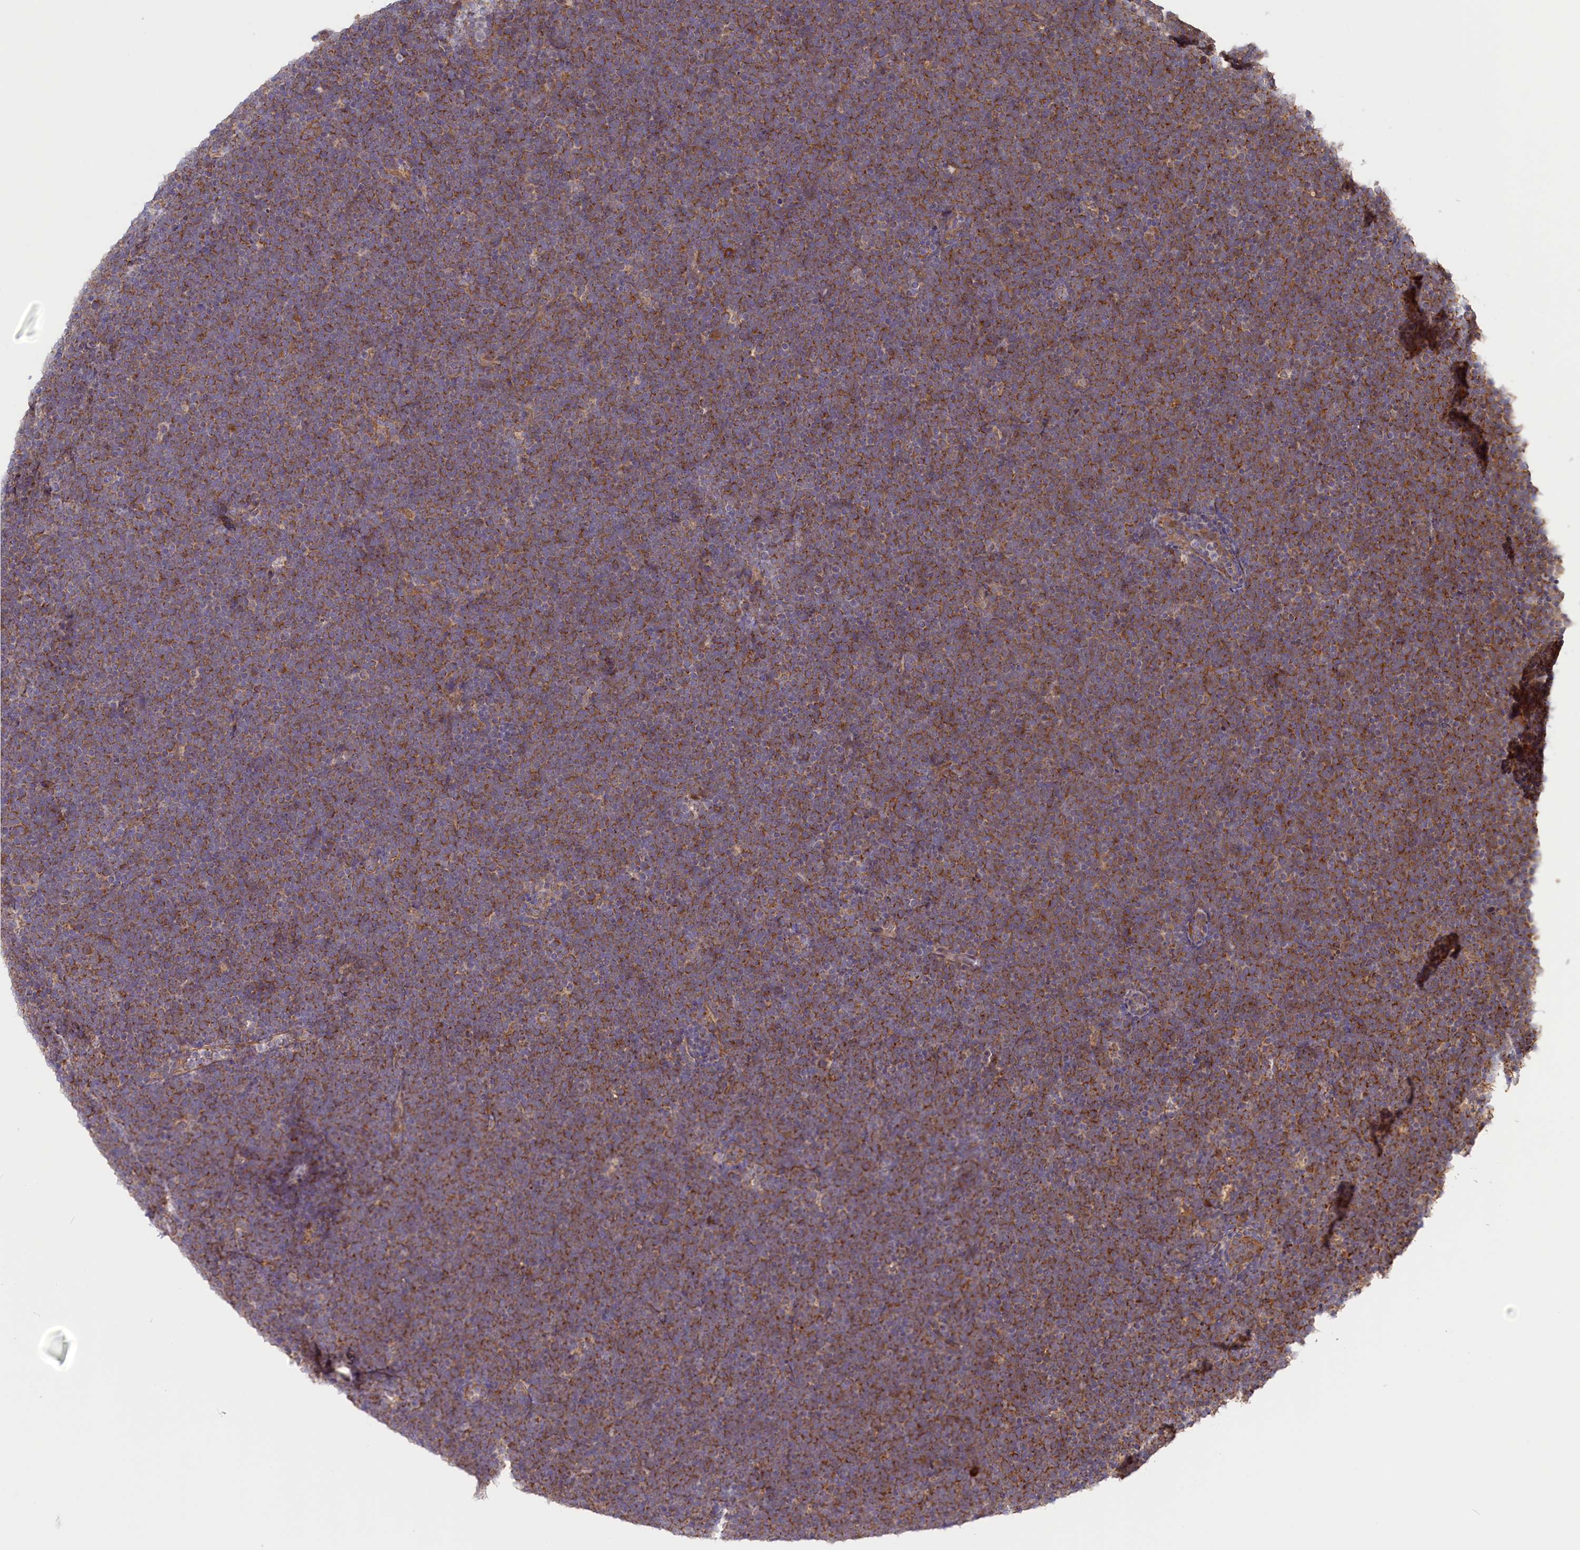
{"staining": {"intensity": "moderate", "quantity": ">75%", "location": "cytoplasmic/membranous"}, "tissue": "lymphoma", "cell_type": "Tumor cells", "image_type": "cancer", "snomed": [{"axis": "morphology", "description": "Malignant lymphoma, non-Hodgkin's type, High grade"}, {"axis": "topography", "description": "Lymph node"}], "caption": "Immunohistochemistry staining of lymphoma, which displays medium levels of moderate cytoplasmic/membranous staining in approximately >75% of tumor cells indicating moderate cytoplasmic/membranous protein positivity. The staining was performed using DAB (3,3'-diaminobenzidine) (brown) for protein detection and nuclei were counterstained in hematoxylin (blue).", "gene": "CEP44", "patient": {"sex": "male", "age": 13}}